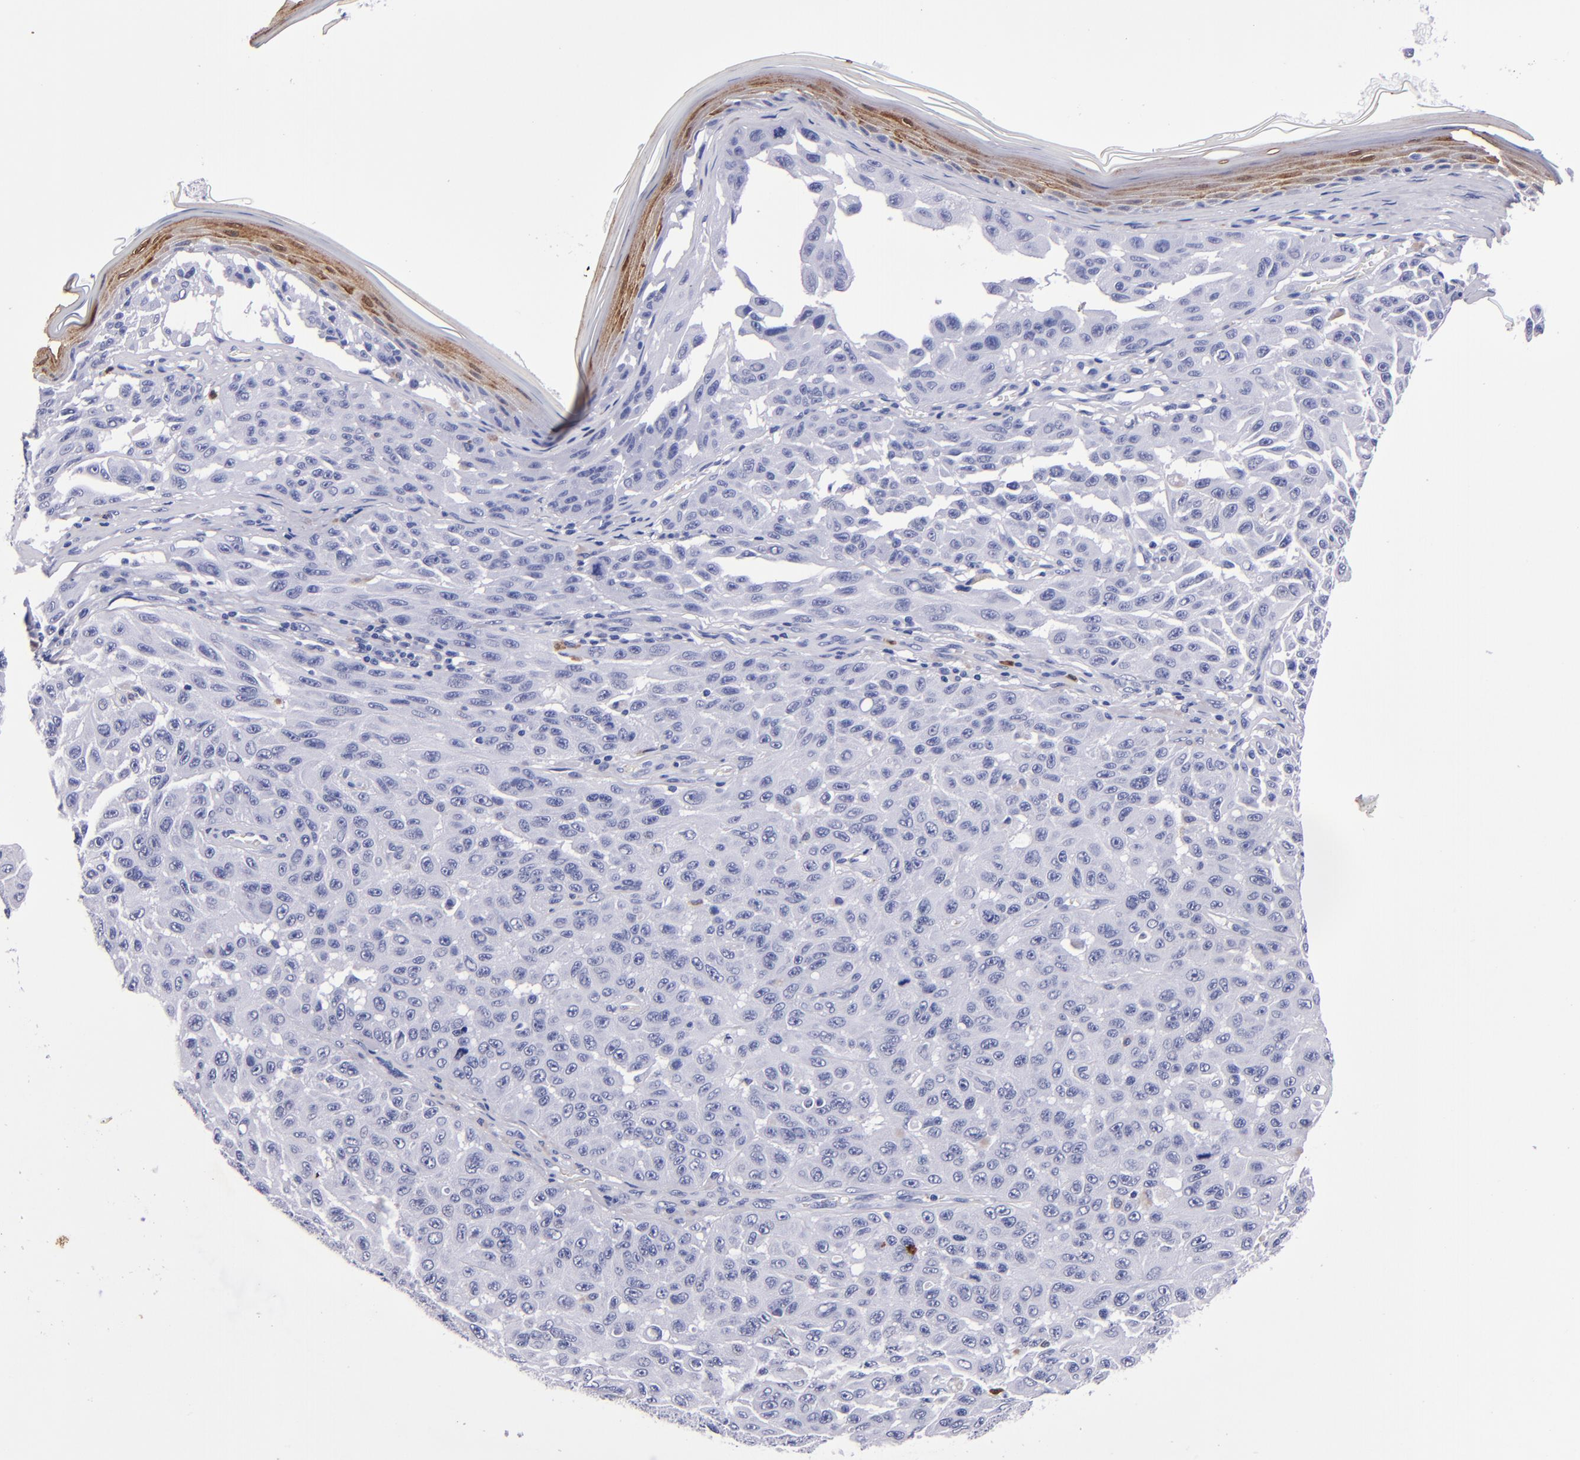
{"staining": {"intensity": "negative", "quantity": "none", "location": "none"}, "tissue": "melanoma", "cell_type": "Tumor cells", "image_type": "cancer", "snomed": [{"axis": "morphology", "description": "Malignant melanoma, NOS"}, {"axis": "topography", "description": "Skin"}], "caption": "Tumor cells are negative for protein expression in human melanoma.", "gene": "S100A8", "patient": {"sex": "male", "age": 30}}